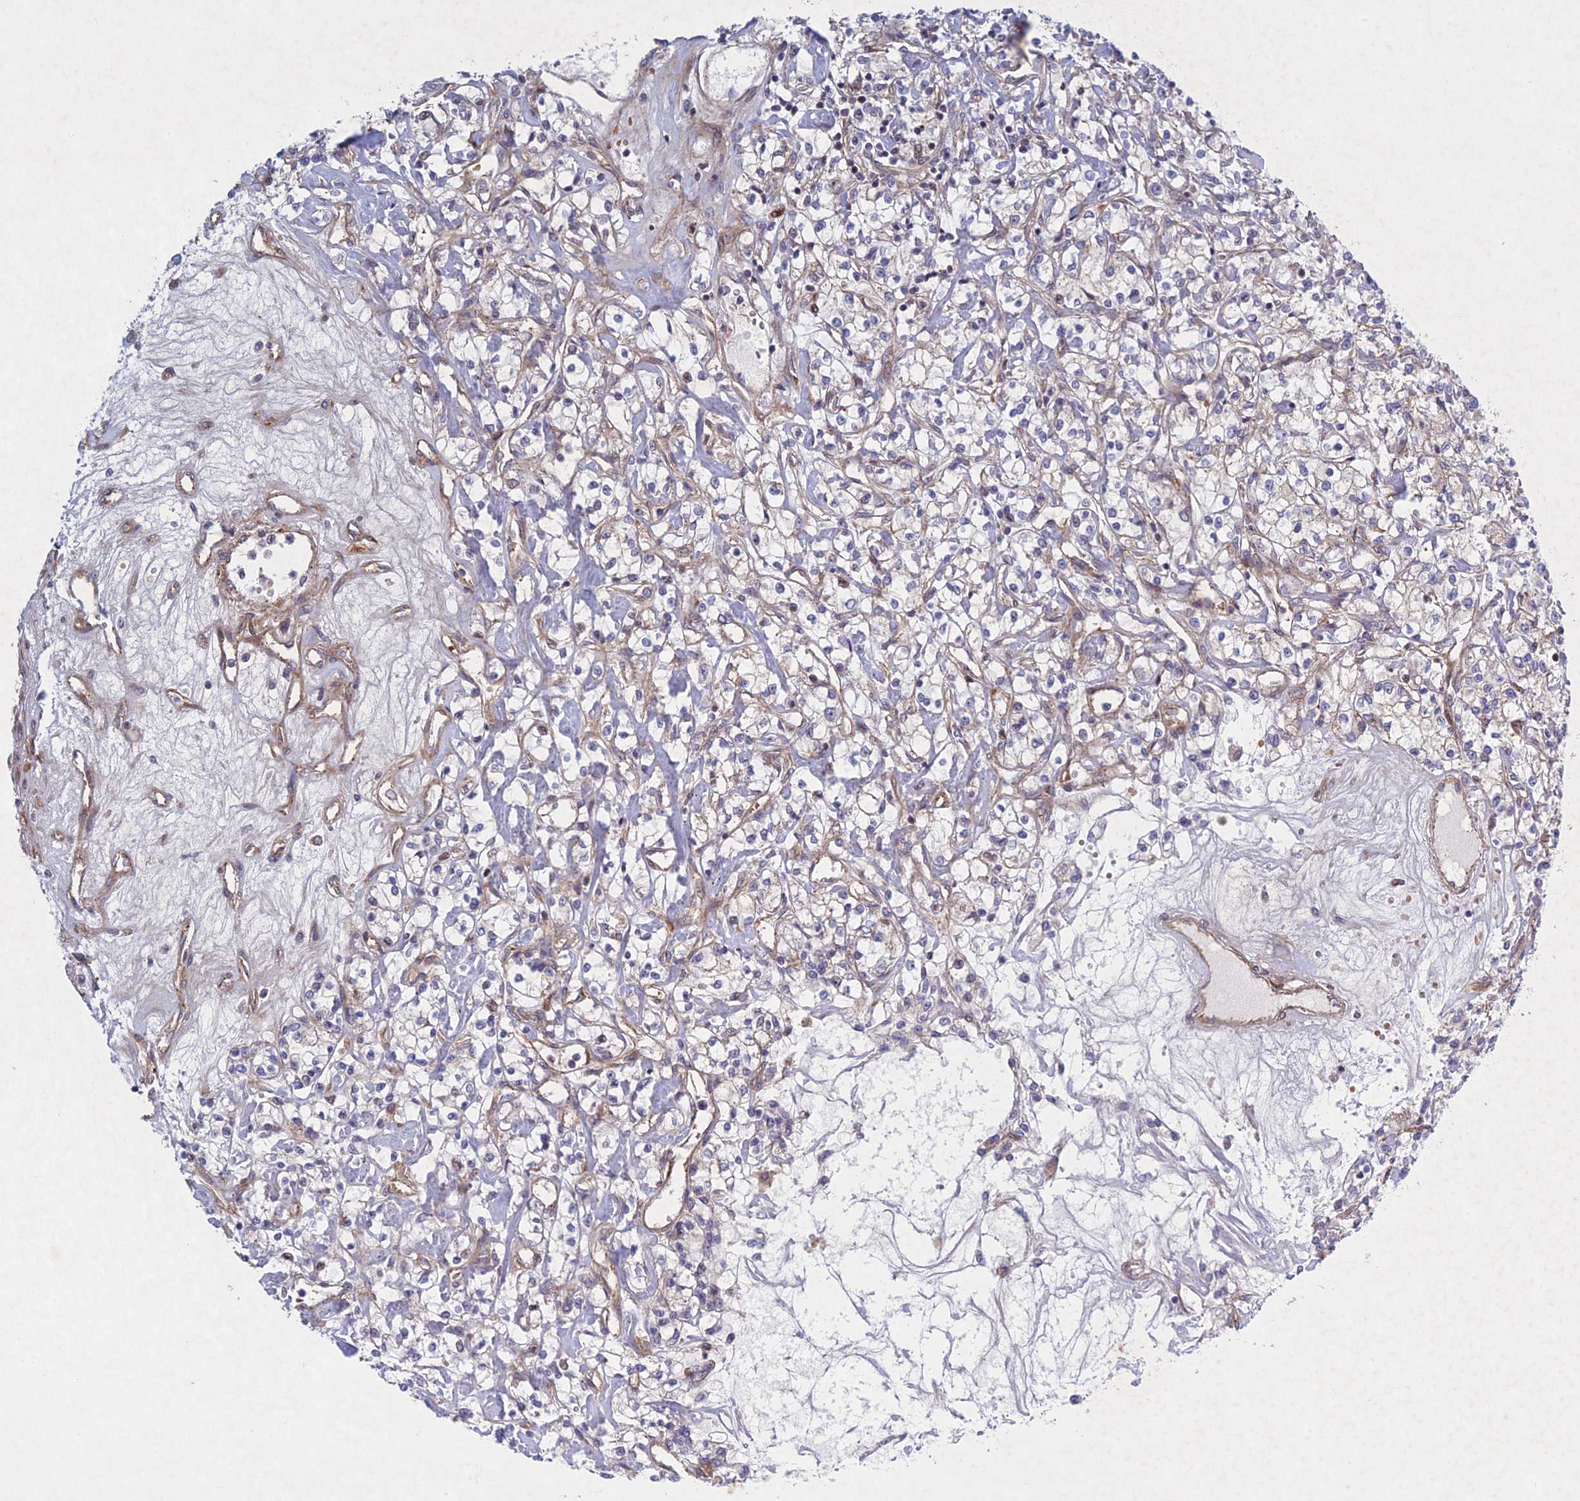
{"staining": {"intensity": "weak", "quantity": "<25%", "location": "cytoplasmic/membranous"}, "tissue": "renal cancer", "cell_type": "Tumor cells", "image_type": "cancer", "snomed": [{"axis": "morphology", "description": "Adenocarcinoma, NOS"}, {"axis": "topography", "description": "Kidney"}], "caption": "Micrograph shows no significant protein staining in tumor cells of renal cancer (adenocarcinoma).", "gene": "PTHLH", "patient": {"sex": "female", "age": 59}}